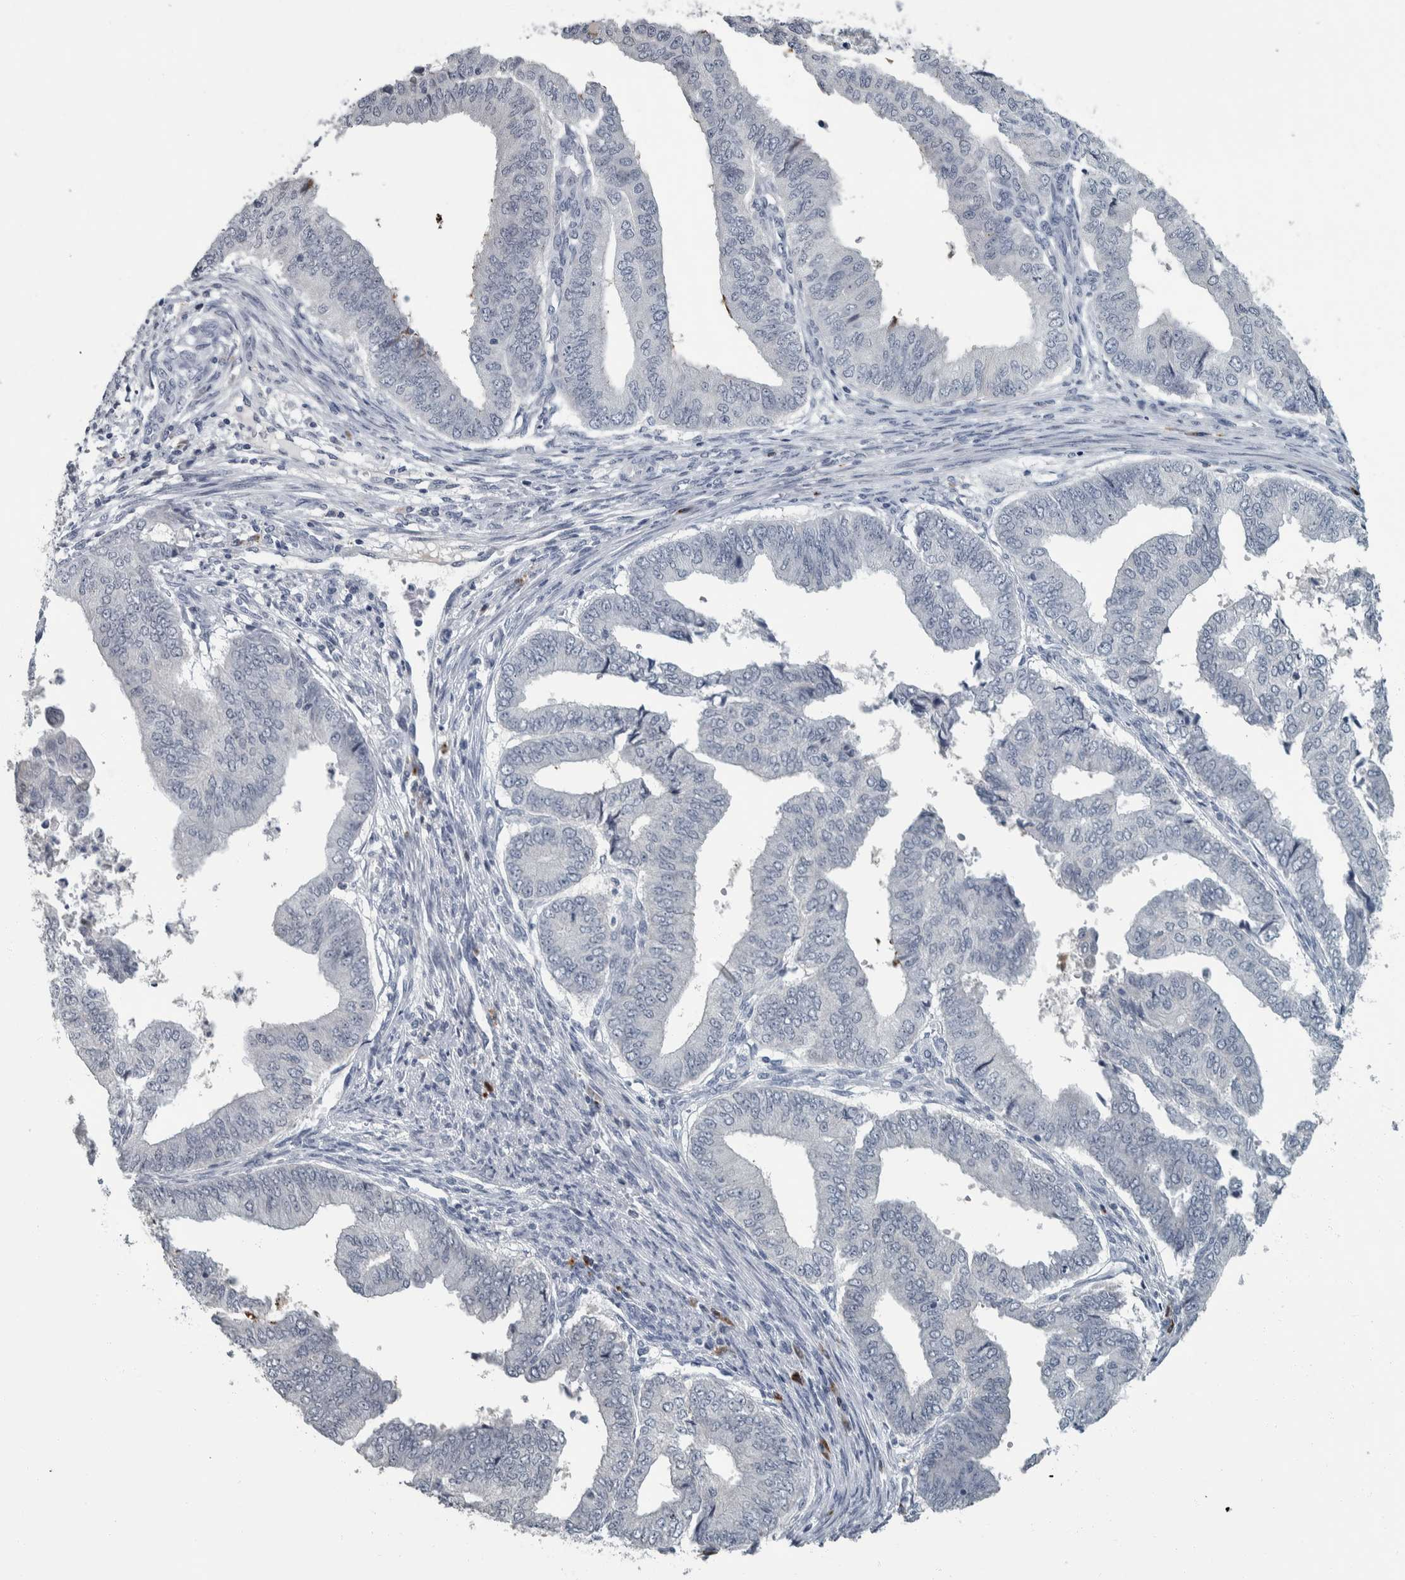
{"staining": {"intensity": "negative", "quantity": "none", "location": "none"}, "tissue": "endometrial cancer", "cell_type": "Tumor cells", "image_type": "cancer", "snomed": [{"axis": "morphology", "description": "Polyp, NOS"}, {"axis": "morphology", "description": "Adenocarcinoma, NOS"}, {"axis": "morphology", "description": "Adenoma, NOS"}, {"axis": "topography", "description": "Endometrium"}], "caption": "A micrograph of human endometrial adenocarcinoma is negative for staining in tumor cells. Brightfield microscopy of immunohistochemistry stained with DAB (brown) and hematoxylin (blue), captured at high magnification.", "gene": "CAVIN4", "patient": {"sex": "female", "age": 79}}